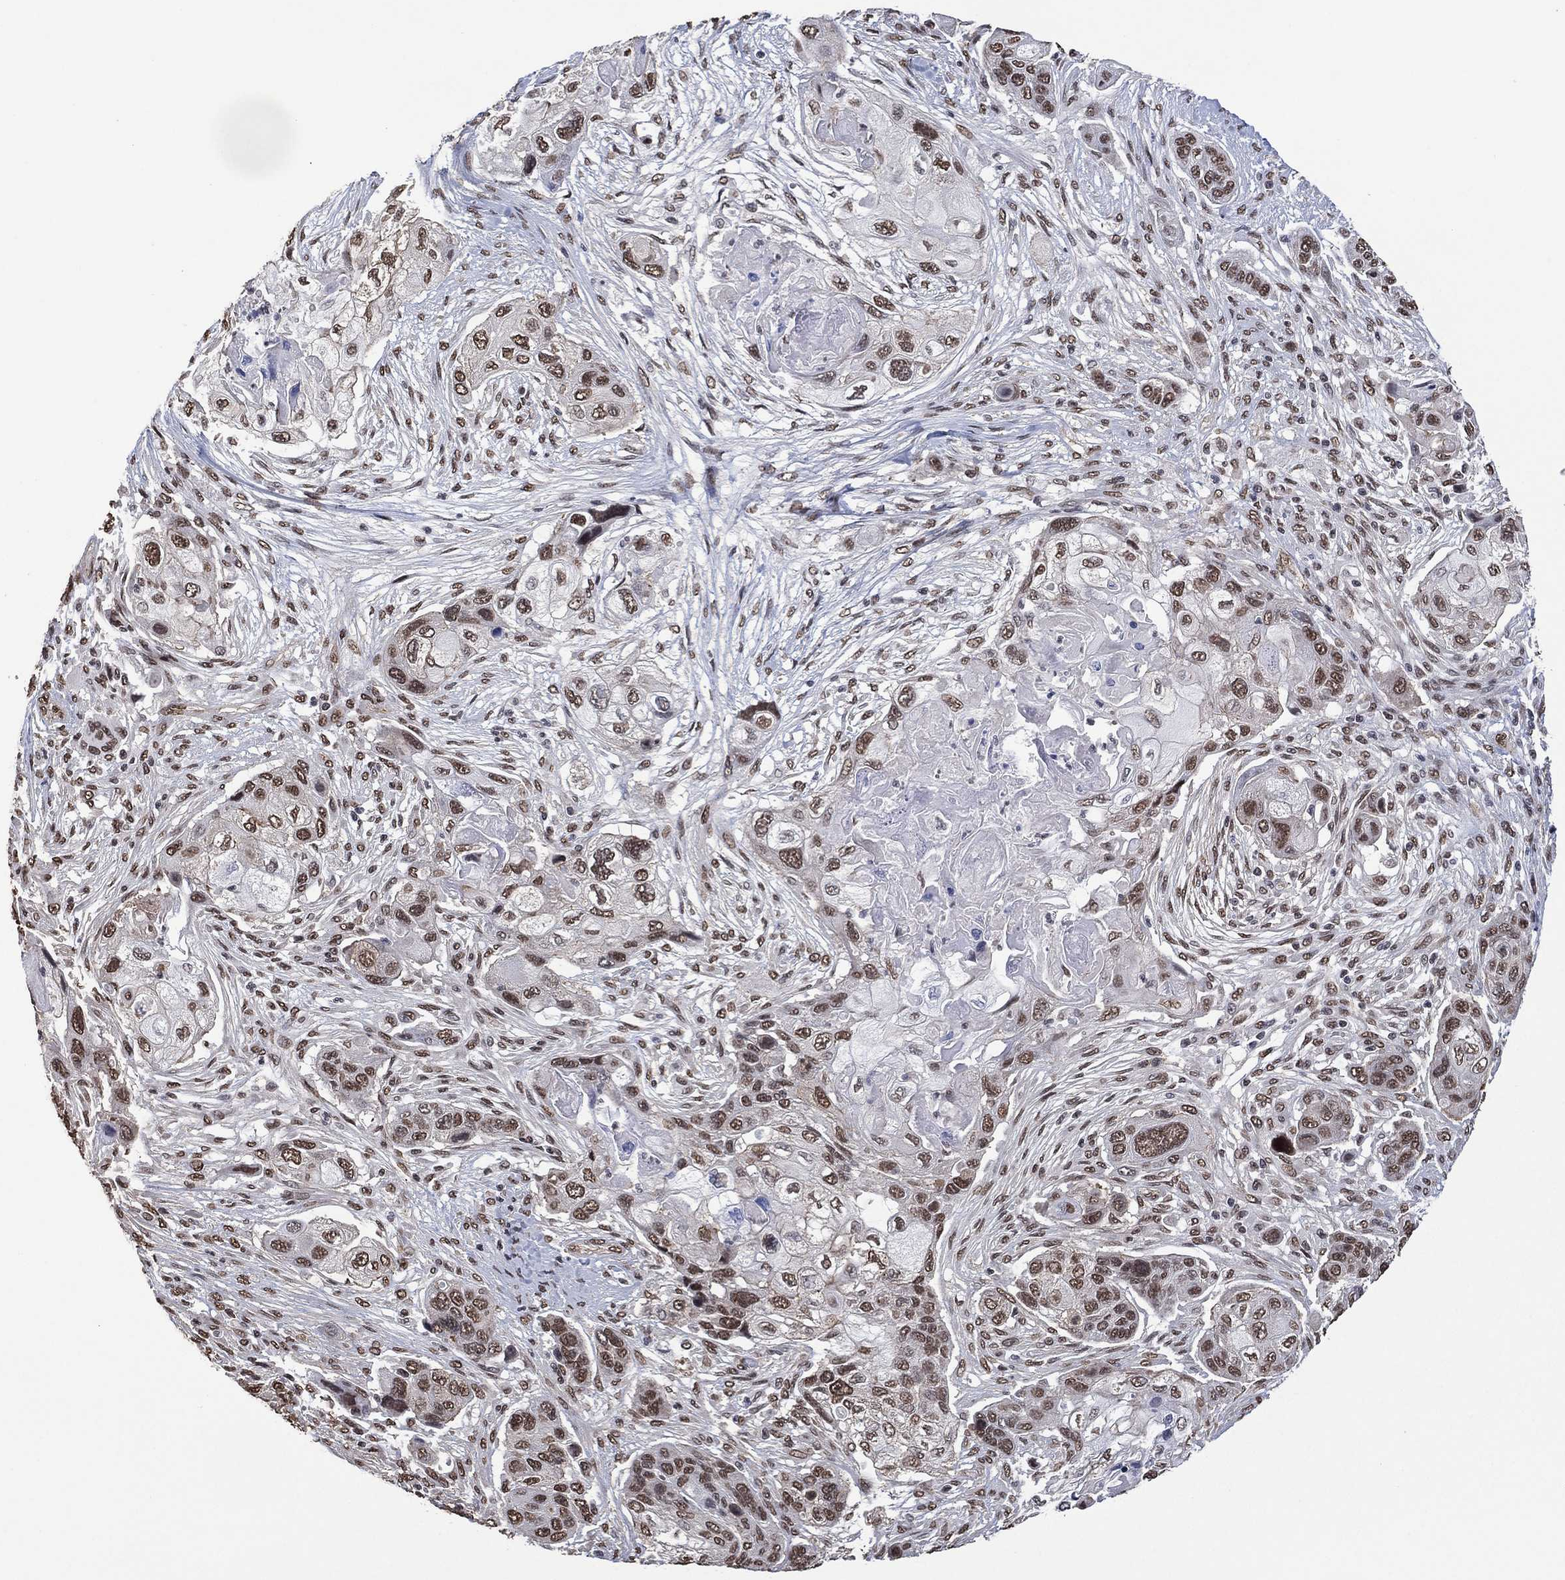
{"staining": {"intensity": "moderate", "quantity": "25%-75%", "location": "nuclear"}, "tissue": "lung cancer", "cell_type": "Tumor cells", "image_type": "cancer", "snomed": [{"axis": "morphology", "description": "Squamous cell carcinoma, NOS"}, {"axis": "topography", "description": "Lung"}], "caption": "Protein expression analysis of lung cancer (squamous cell carcinoma) demonstrates moderate nuclear staining in approximately 25%-75% of tumor cells. The staining was performed using DAB, with brown indicating positive protein expression. Nuclei are stained blue with hematoxylin.", "gene": "EHMT1", "patient": {"sex": "male", "age": 69}}